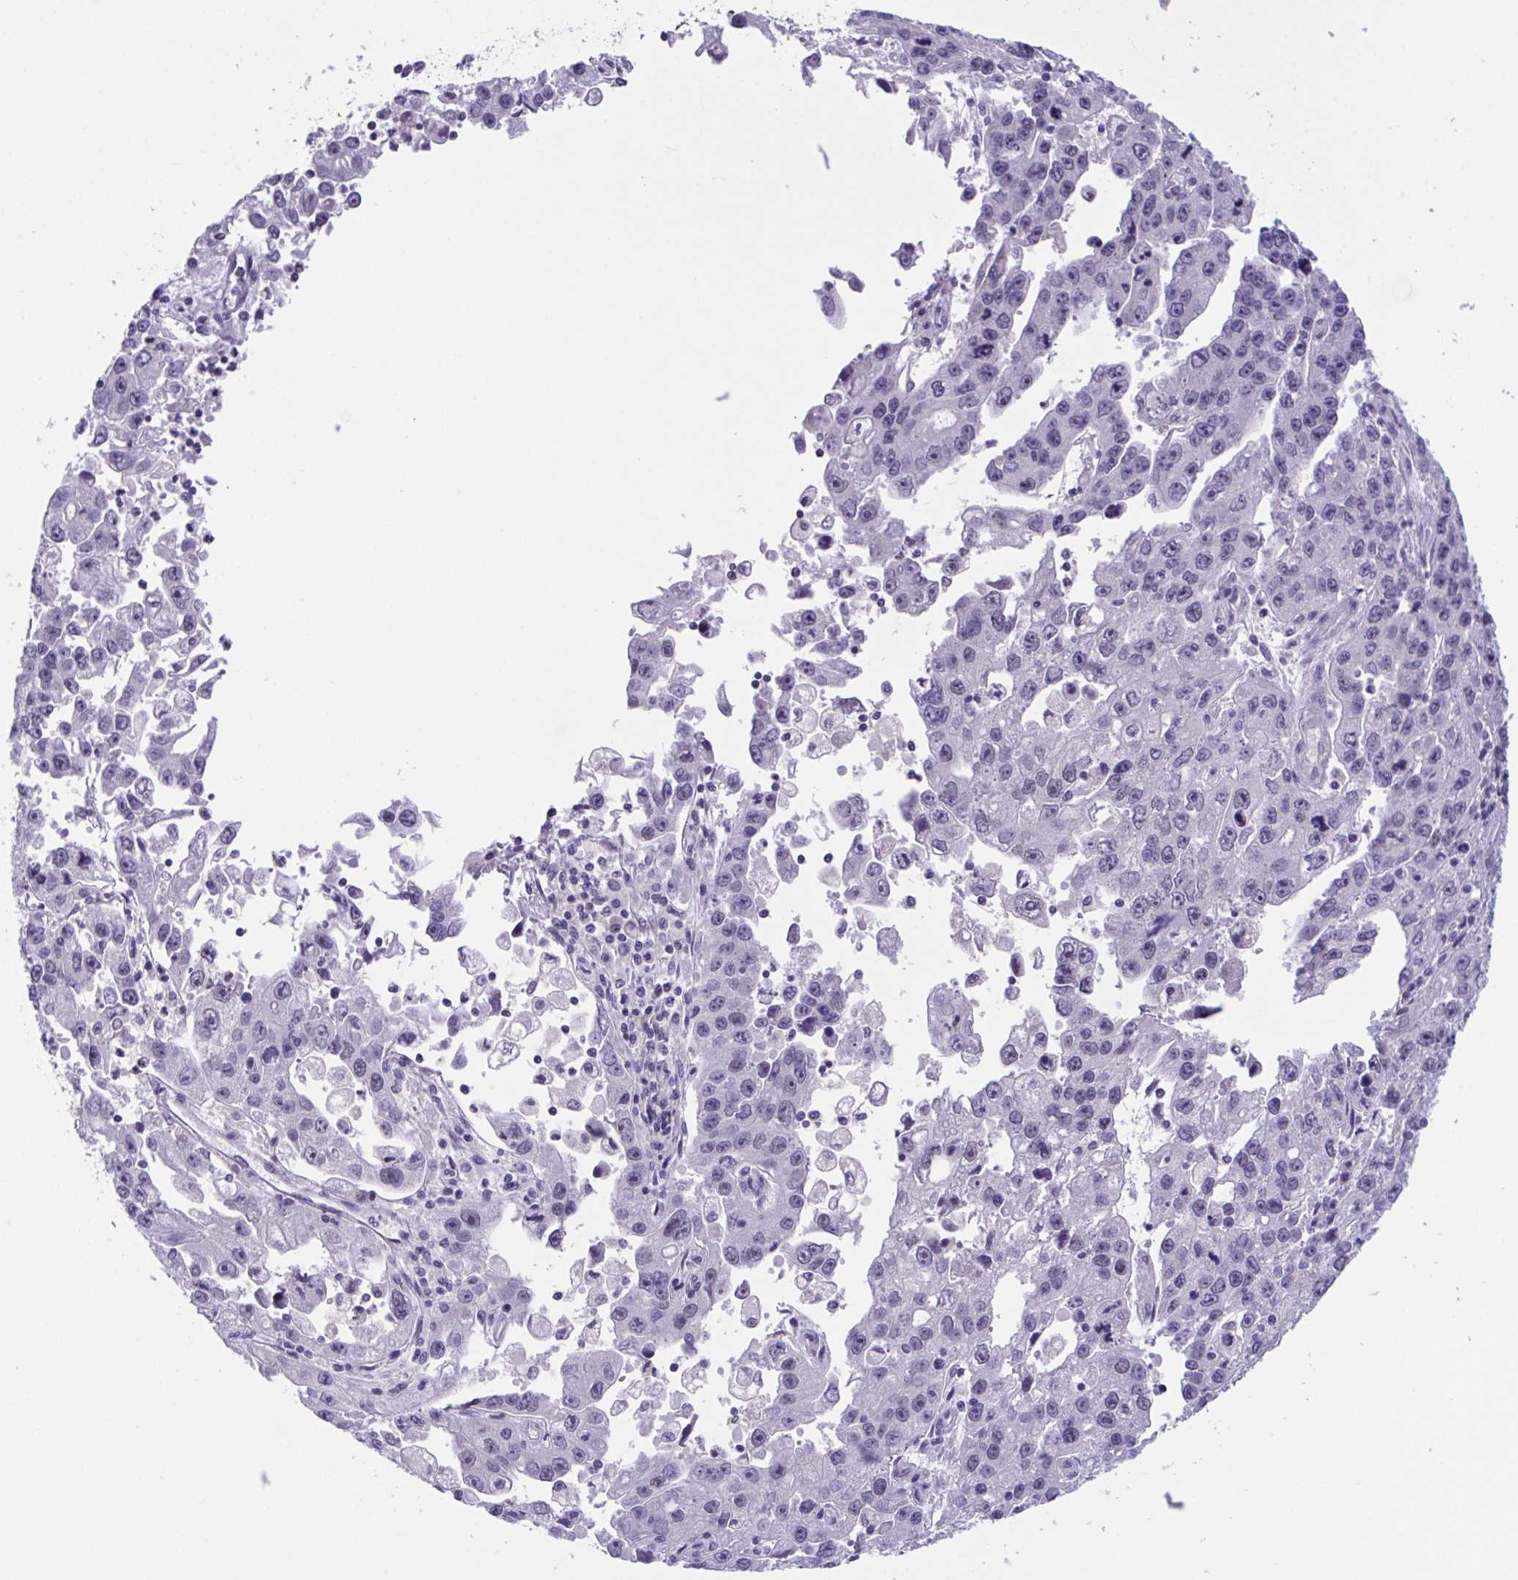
{"staining": {"intensity": "negative", "quantity": "none", "location": "none"}, "tissue": "endometrial cancer", "cell_type": "Tumor cells", "image_type": "cancer", "snomed": [{"axis": "morphology", "description": "Adenocarcinoma, NOS"}, {"axis": "topography", "description": "Uterus"}], "caption": "This is a image of immunohistochemistry staining of endometrial cancer, which shows no positivity in tumor cells.", "gene": "WNT9B", "patient": {"sex": "female", "age": 62}}